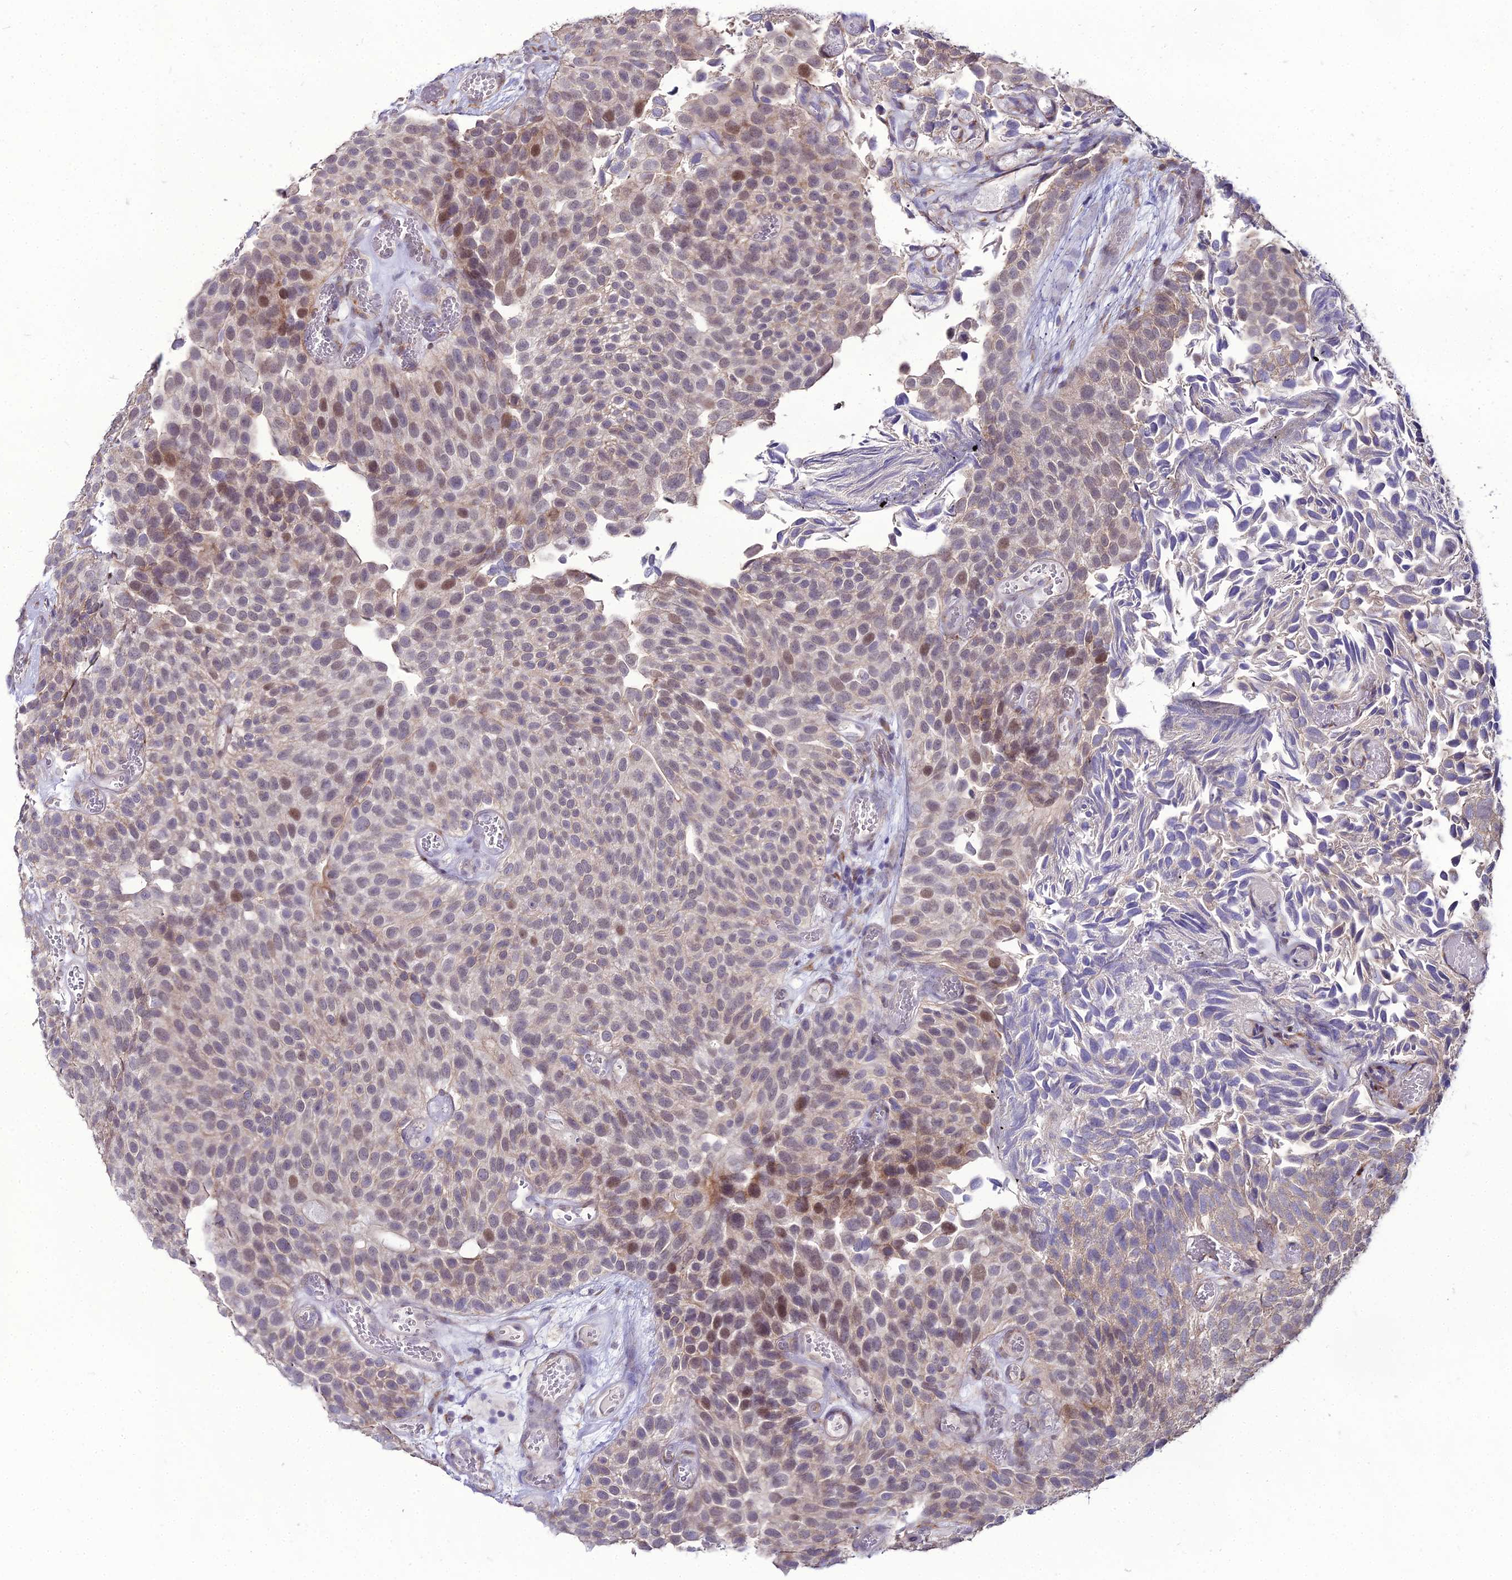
{"staining": {"intensity": "moderate", "quantity": "<25%", "location": "nuclear"}, "tissue": "urothelial cancer", "cell_type": "Tumor cells", "image_type": "cancer", "snomed": [{"axis": "morphology", "description": "Urothelial carcinoma, Low grade"}, {"axis": "topography", "description": "Urinary bladder"}], "caption": "Brown immunohistochemical staining in human low-grade urothelial carcinoma displays moderate nuclear staining in about <25% of tumor cells.", "gene": "TROAP", "patient": {"sex": "male", "age": 89}}